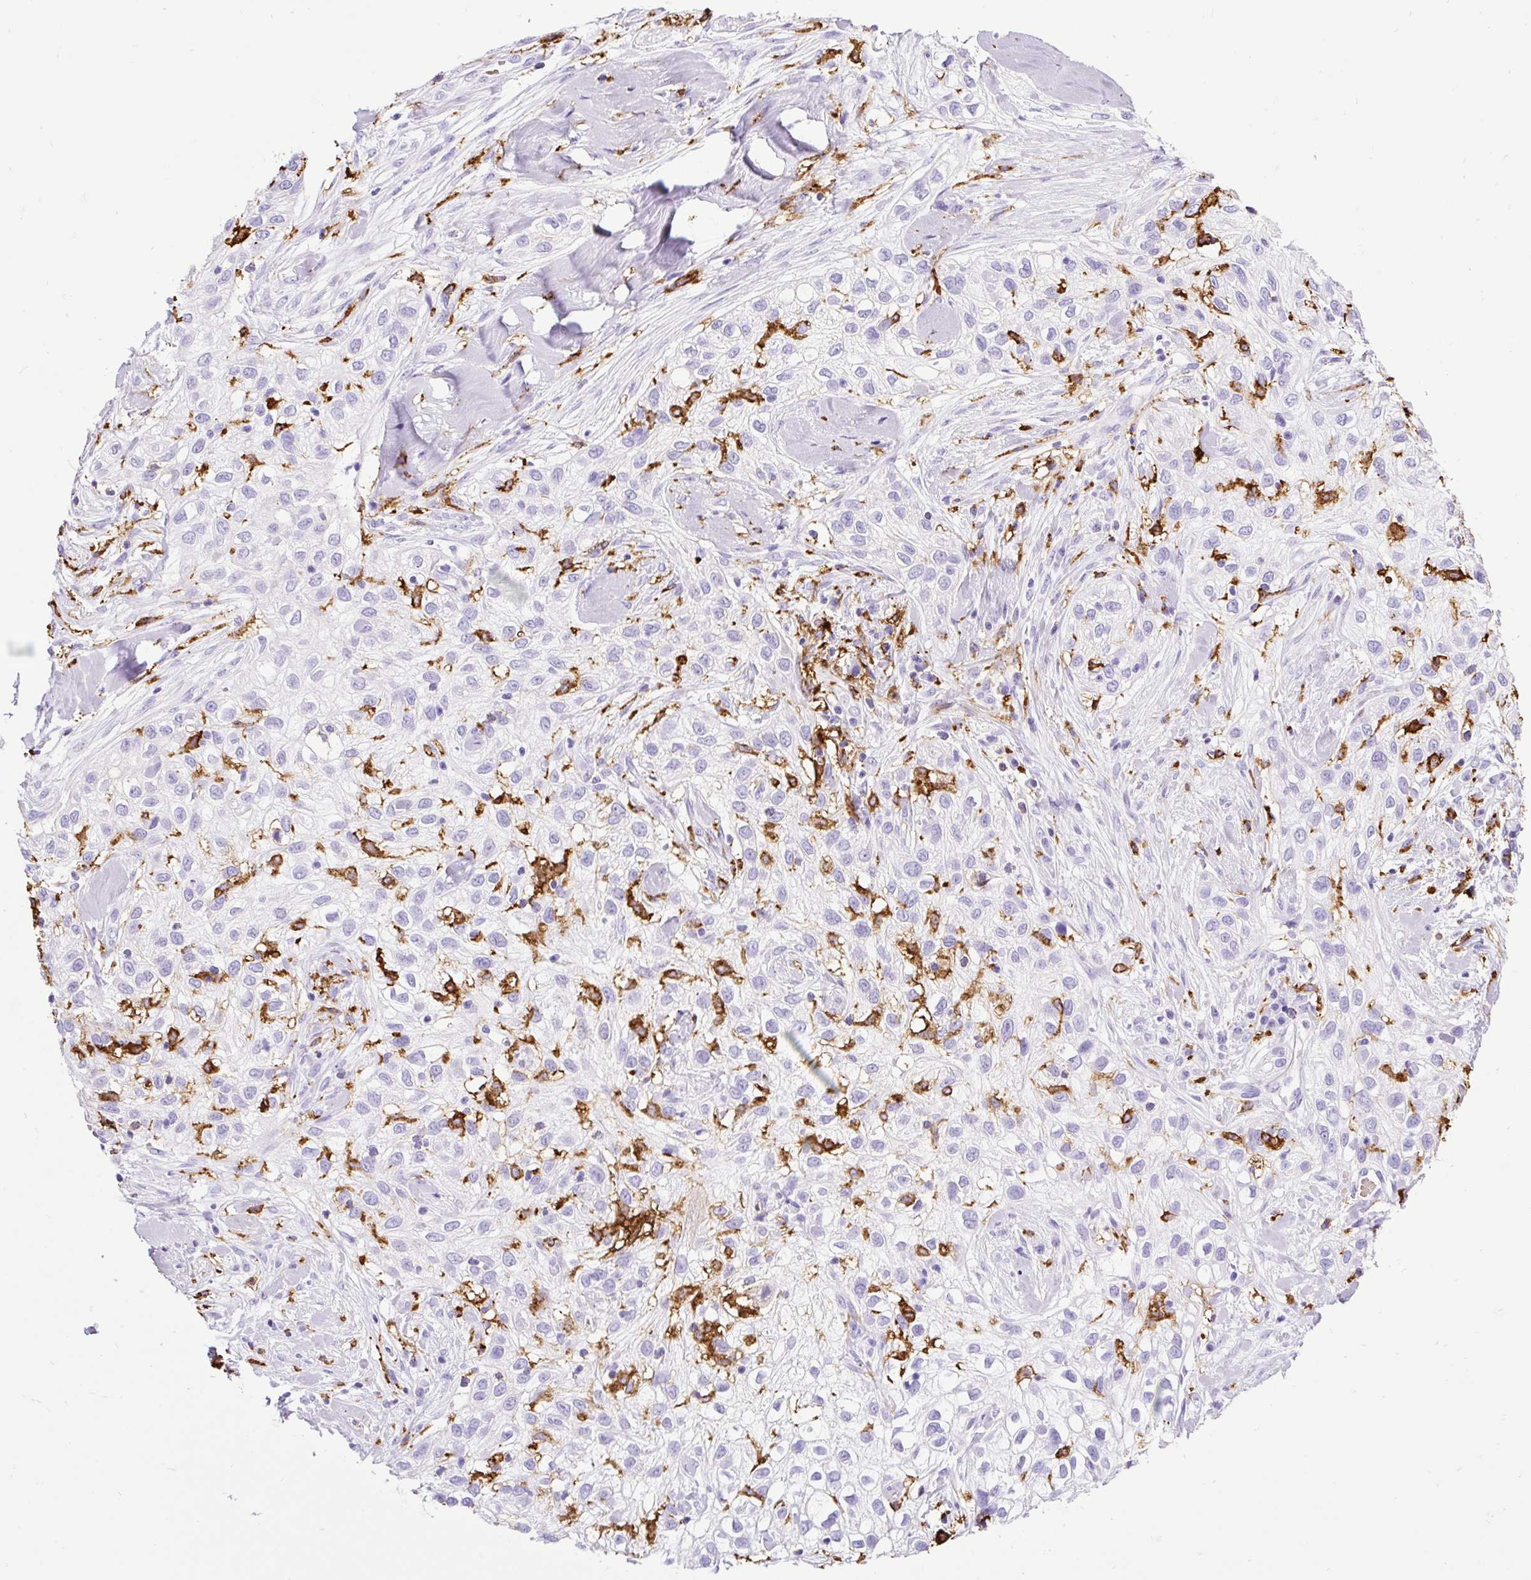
{"staining": {"intensity": "negative", "quantity": "none", "location": "none"}, "tissue": "skin cancer", "cell_type": "Tumor cells", "image_type": "cancer", "snomed": [{"axis": "morphology", "description": "Squamous cell carcinoma, NOS"}, {"axis": "topography", "description": "Skin"}], "caption": "High power microscopy histopathology image of an IHC image of skin squamous cell carcinoma, revealing no significant expression in tumor cells.", "gene": "HLA-DRA", "patient": {"sex": "male", "age": 82}}